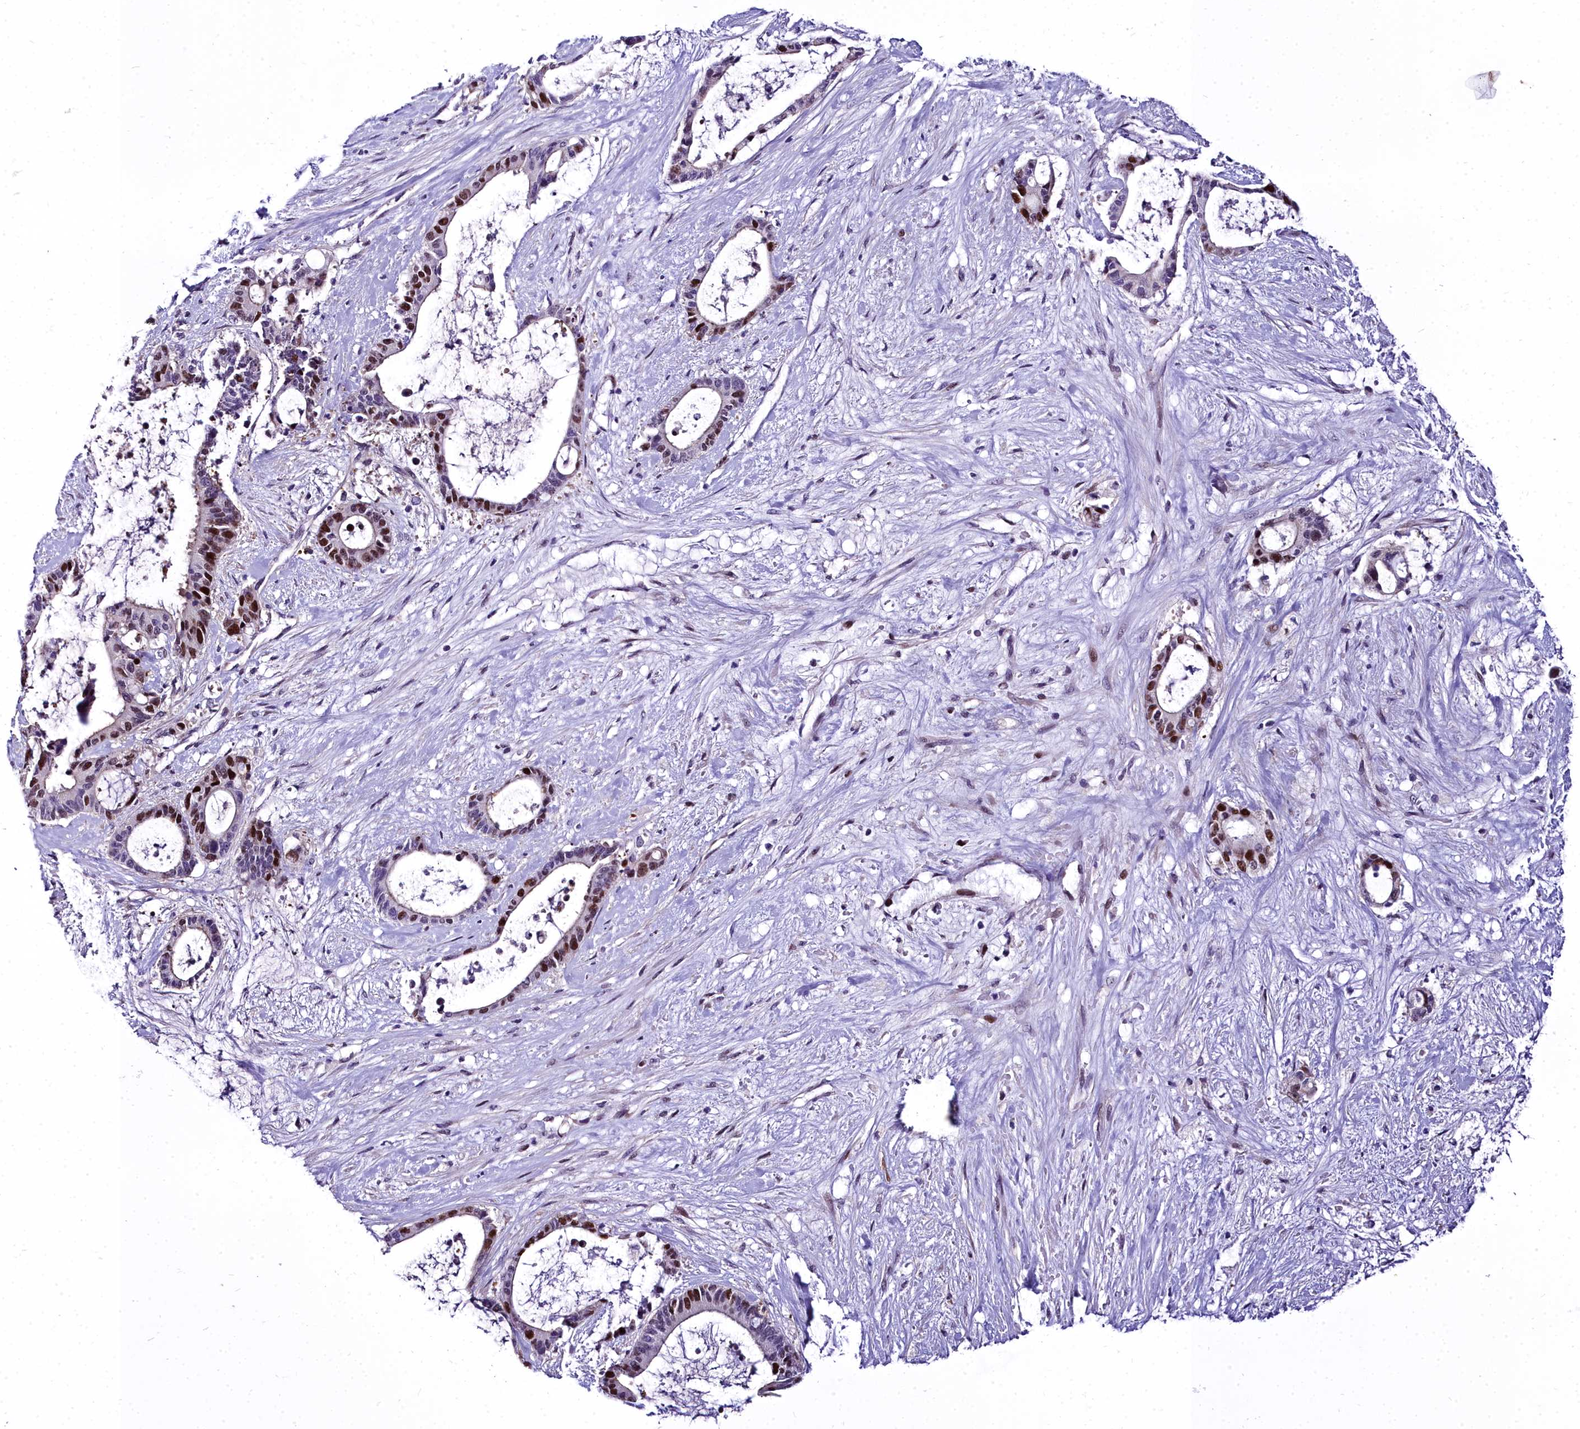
{"staining": {"intensity": "strong", "quantity": "25%-75%", "location": "nuclear"}, "tissue": "liver cancer", "cell_type": "Tumor cells", "image_type": "cancer", "snomed": [{"axis": "morphology", "description": "Normal tissue, NOS"}, {"axis": "morphology", "description": "Cholangiocarcinoma"}, {"axis": "topography", "description": "Liver"}, {"axis": "topography", "description": "Peripheral nerve tissue"}], "caption": "Cholangiocarcinoma (liver) stained with a protein marker reveals strong staining in tumor cells.", "gene": "TRIML2", "patient": {"sex": "female", "age": 73}}